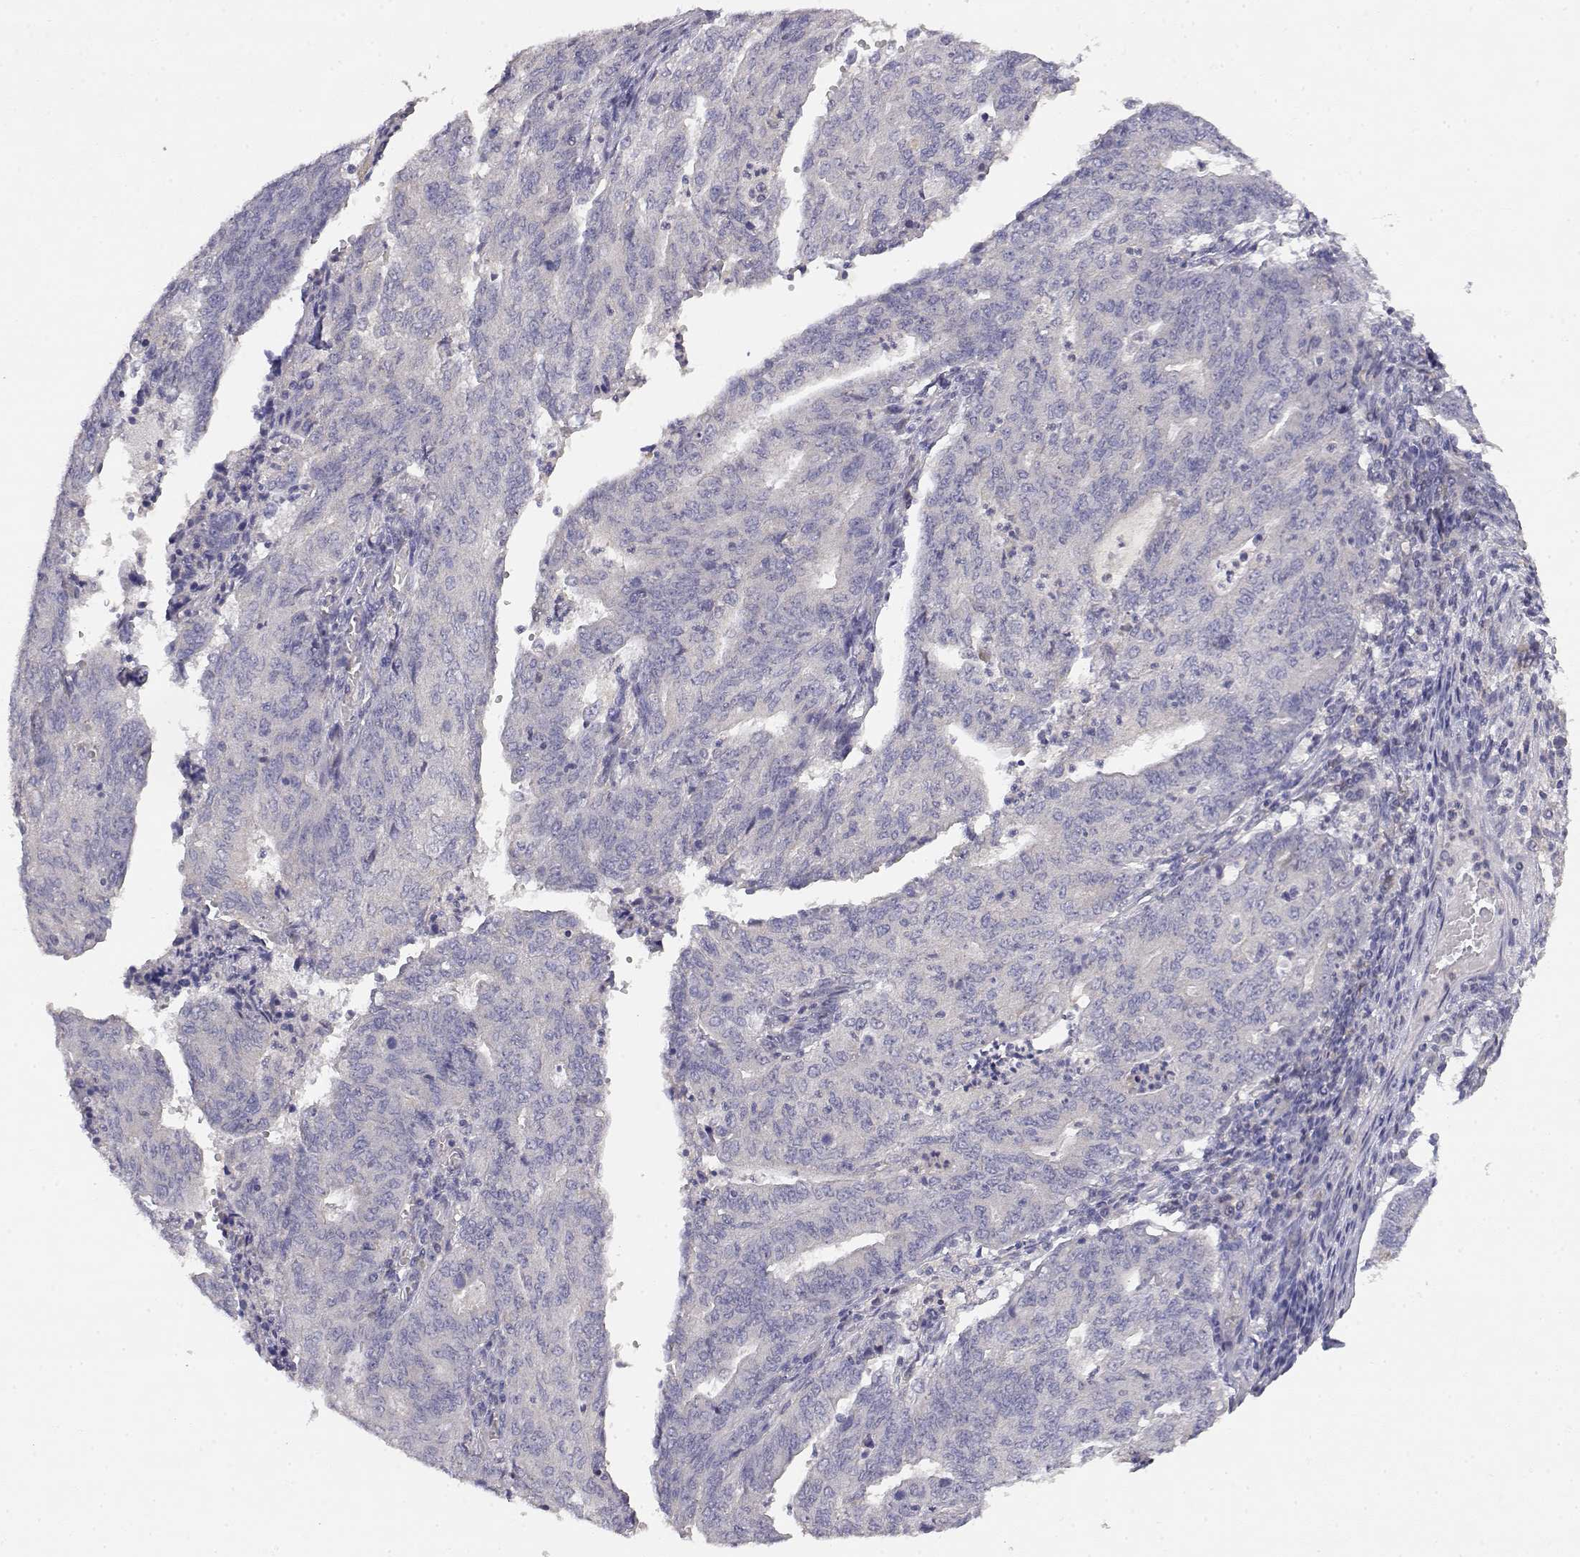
{"staining": {"intensity": "negative", "quantity": "none", "location": "none"}, "tissue": "endometrial cancer", "cell_type": "Tumor cells", "image_type": "cancer", "snomed": [{"axis": "morphology", "description": "Adenocarcinoma, NOS"}, {"axis": "topography", "description": "Endometrium"}], "caption": "Immunohistochemical staining of human endometrial cancer (adenocarcinoma) reveals no significant expression in tumor cells.", "gene": "ADA", "patient": {"sex": "female", "age": 82}}